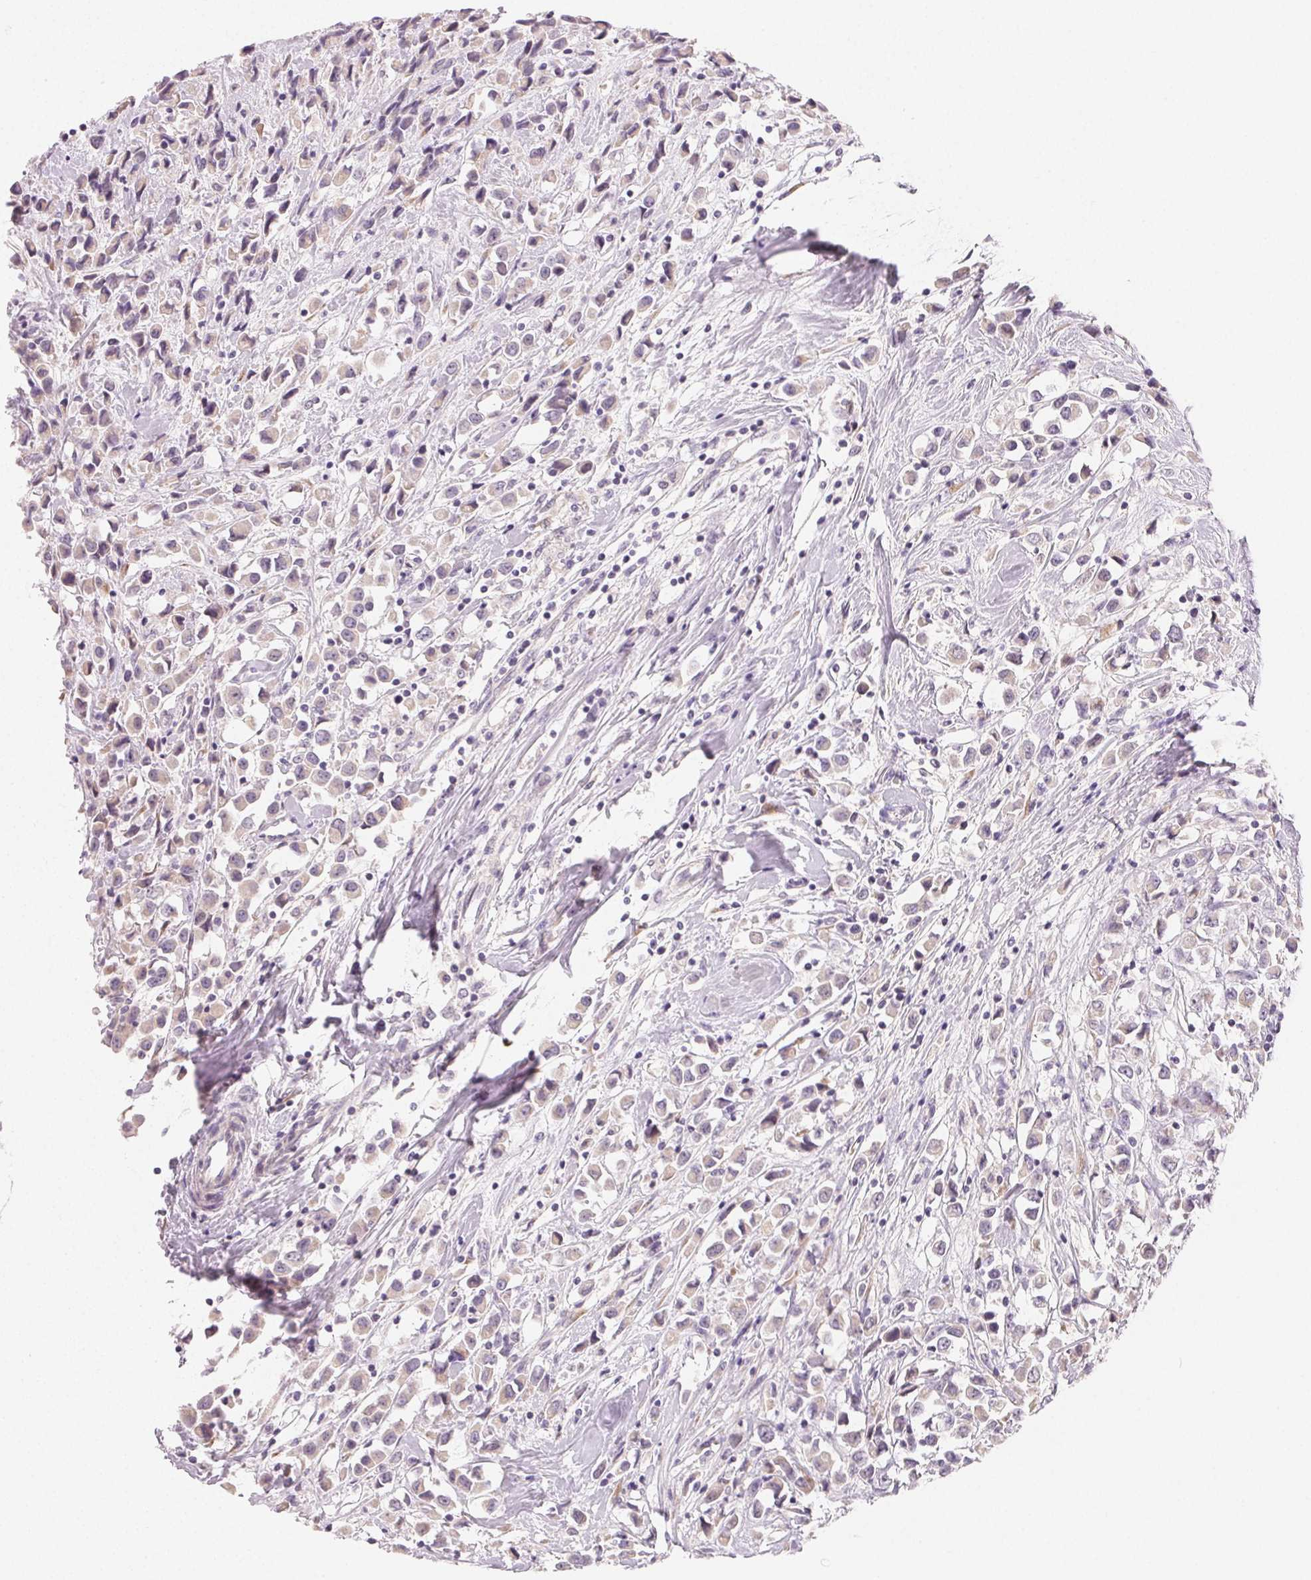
{"staining": {"intensity": "negative", "quantity": "none", "location": "none"}, "tissue": "breast cancer", "cell_type": "Tumor cells", "image_type": "cancer", "snomed": [{"axis": "morphology", "description": "Duct carcinoma"}, {"axis": "topography", "description": "Breast"}], "caption": "DAB (3,3'-diaminobenzidine) immunohistochemical staining of human breast intraductal carcinoma exhibits no significant expression in tumor cells.", "gene": "MYBL1", "patient": {"sex": "female", "age": 61}}